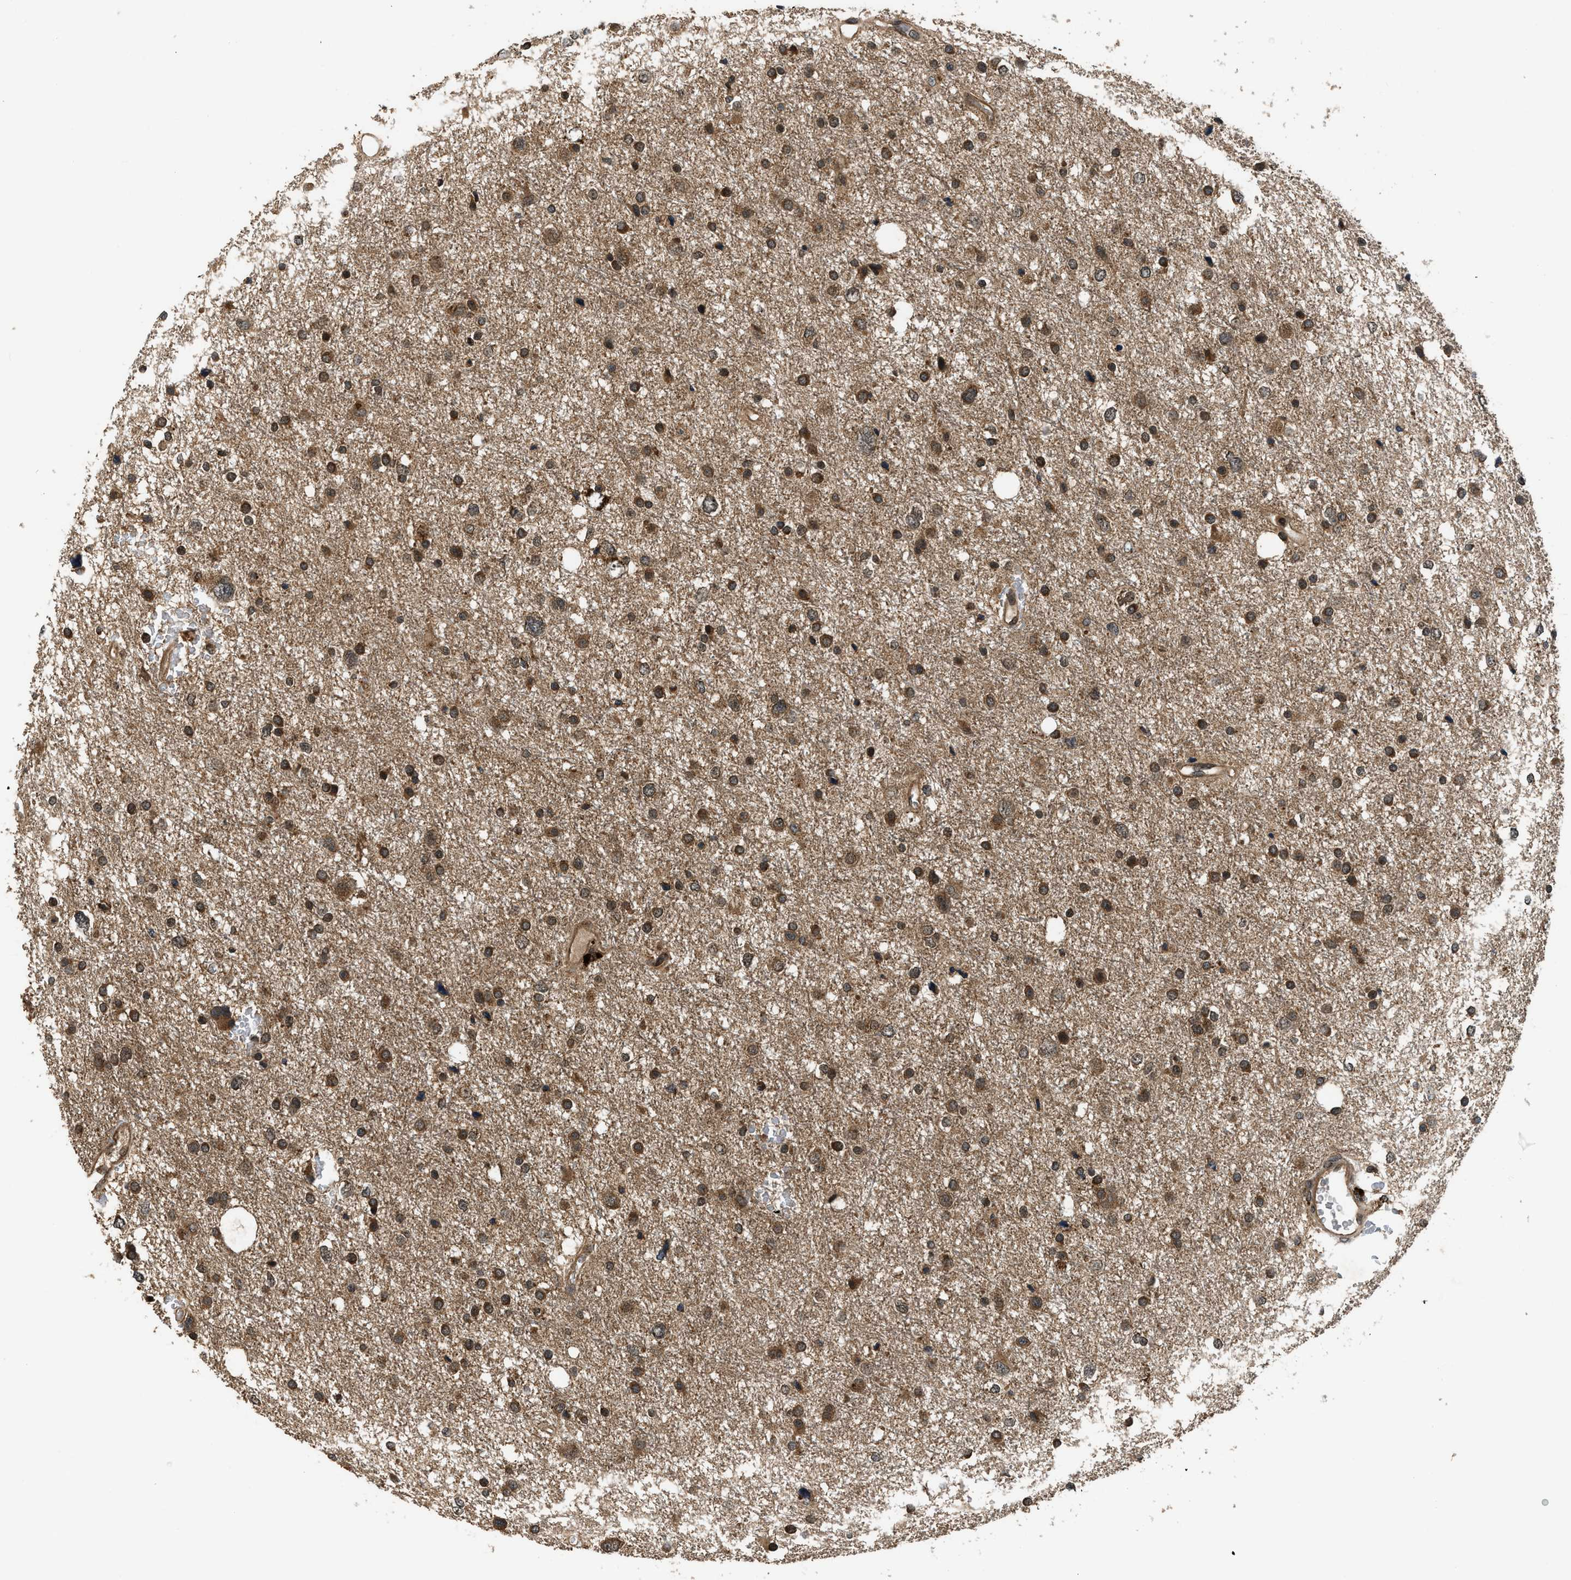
{"staining": {"intensity": "moderate", "quantity": ">75%", "location": "cytoplasmic/membranous"}, "tissue": "glioma", "cell_type": "Tumor cells", "image_type": "cancer", "snomed": [{"axis": "morphology", "description": "Glioma, malignant, Low grade"}, {"axis": "topography", "description": "Brain"}], "caption": "This photomicrograph exhibits glioma stained with immunohistochemistry (IHC) to label a protein in brown. The cytoplasmic/membranous of tumor cells show moderate positivity for the protein. Nuclei are counter-stained blue.", "gene": "RPS6KB1", "patient": {"sex": "female", "age": 37}}